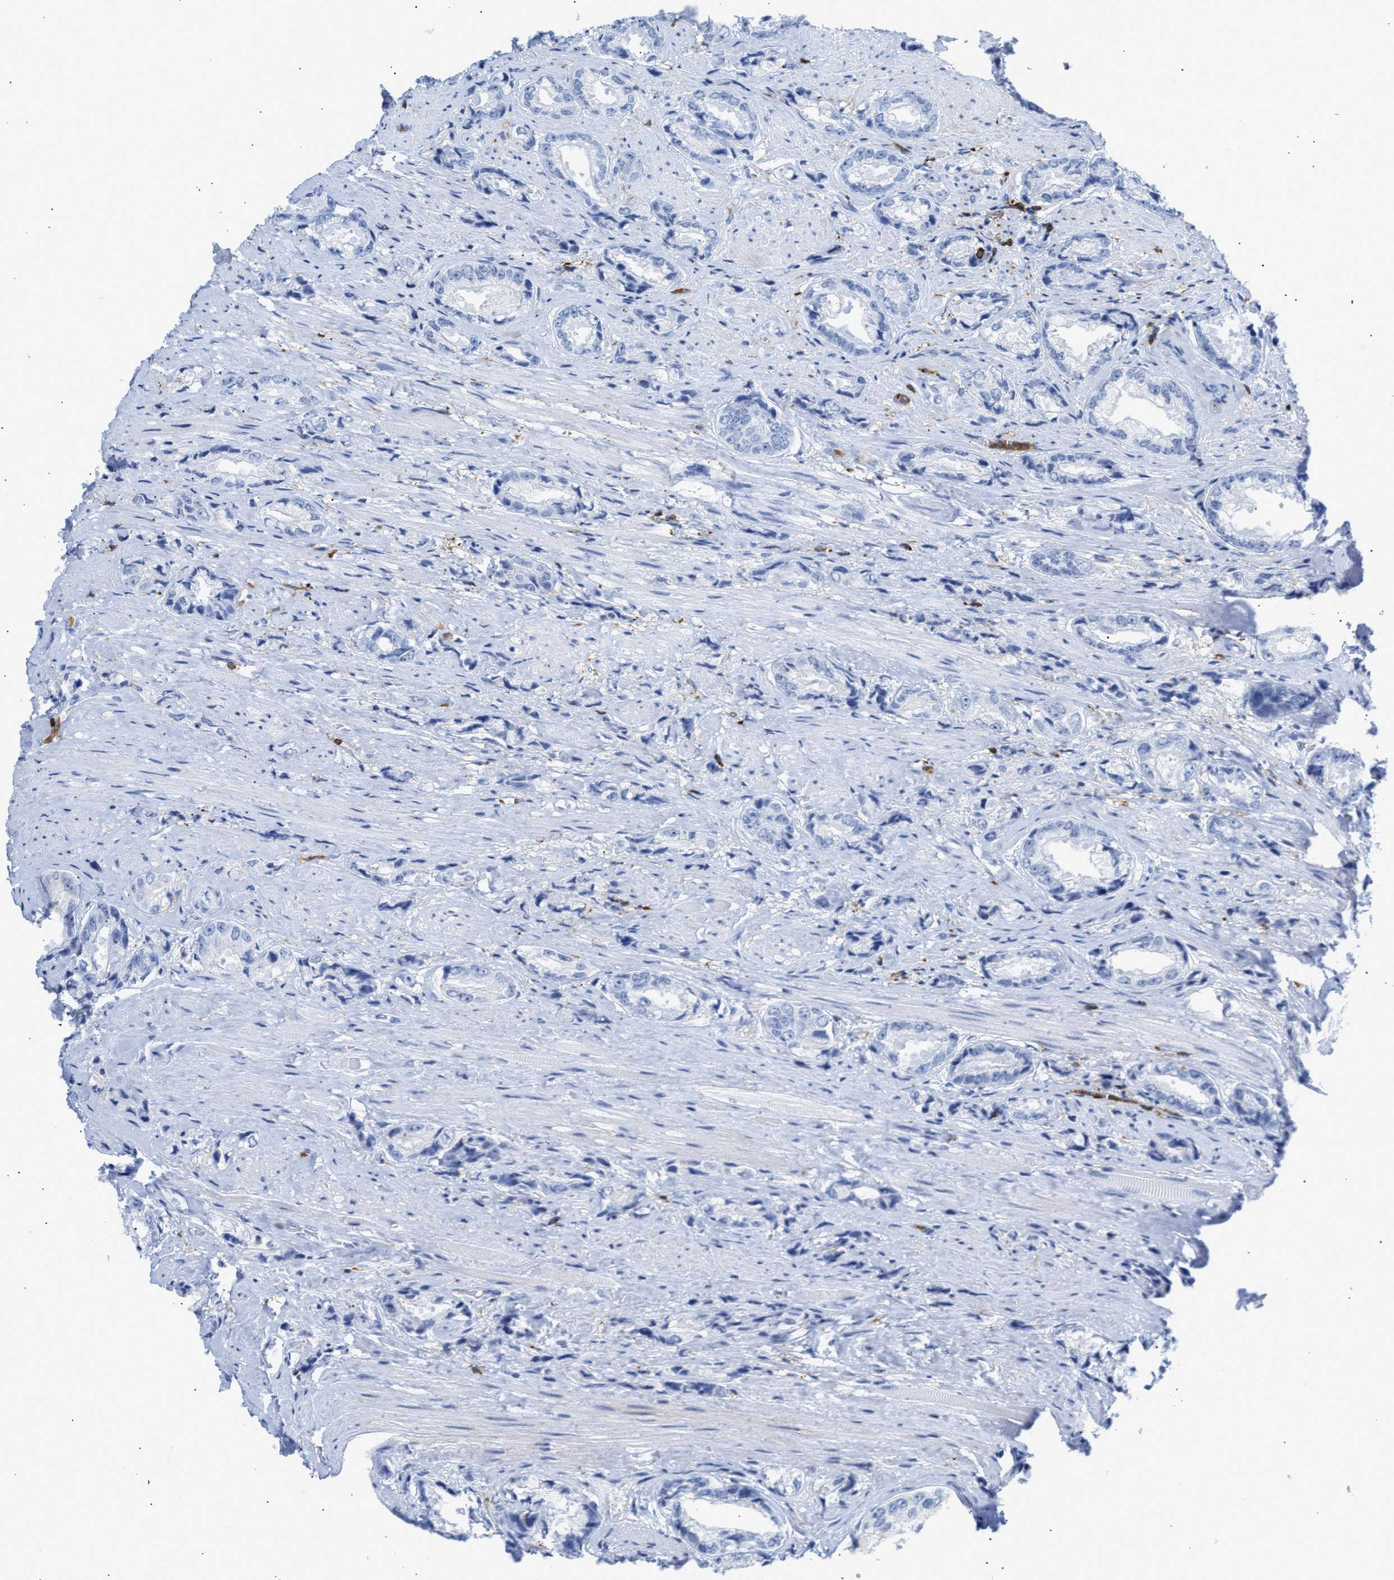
{"staining": {"intensity": "negative", "quantity": "none", "location": "none"}, "tissue": "prostate cancer", "cell_type": "Tumor cells", "image_type": "cancer", "snomed": [{"axis": "morphology", "description": "Adenocarcinoma, High grade"}, {"axis": "topography", "description": "Prostate"}], "caption": "This histopathology image is of prostate adenocarcinoma (high-grade) stained with immunohistochemistry (IHC) to label a protein in brown with the nuclei are counter-stained blue. There is no staining in tumor cells.", "gene": "LCP1", "patient": {"sex": "male", "age": 61}}